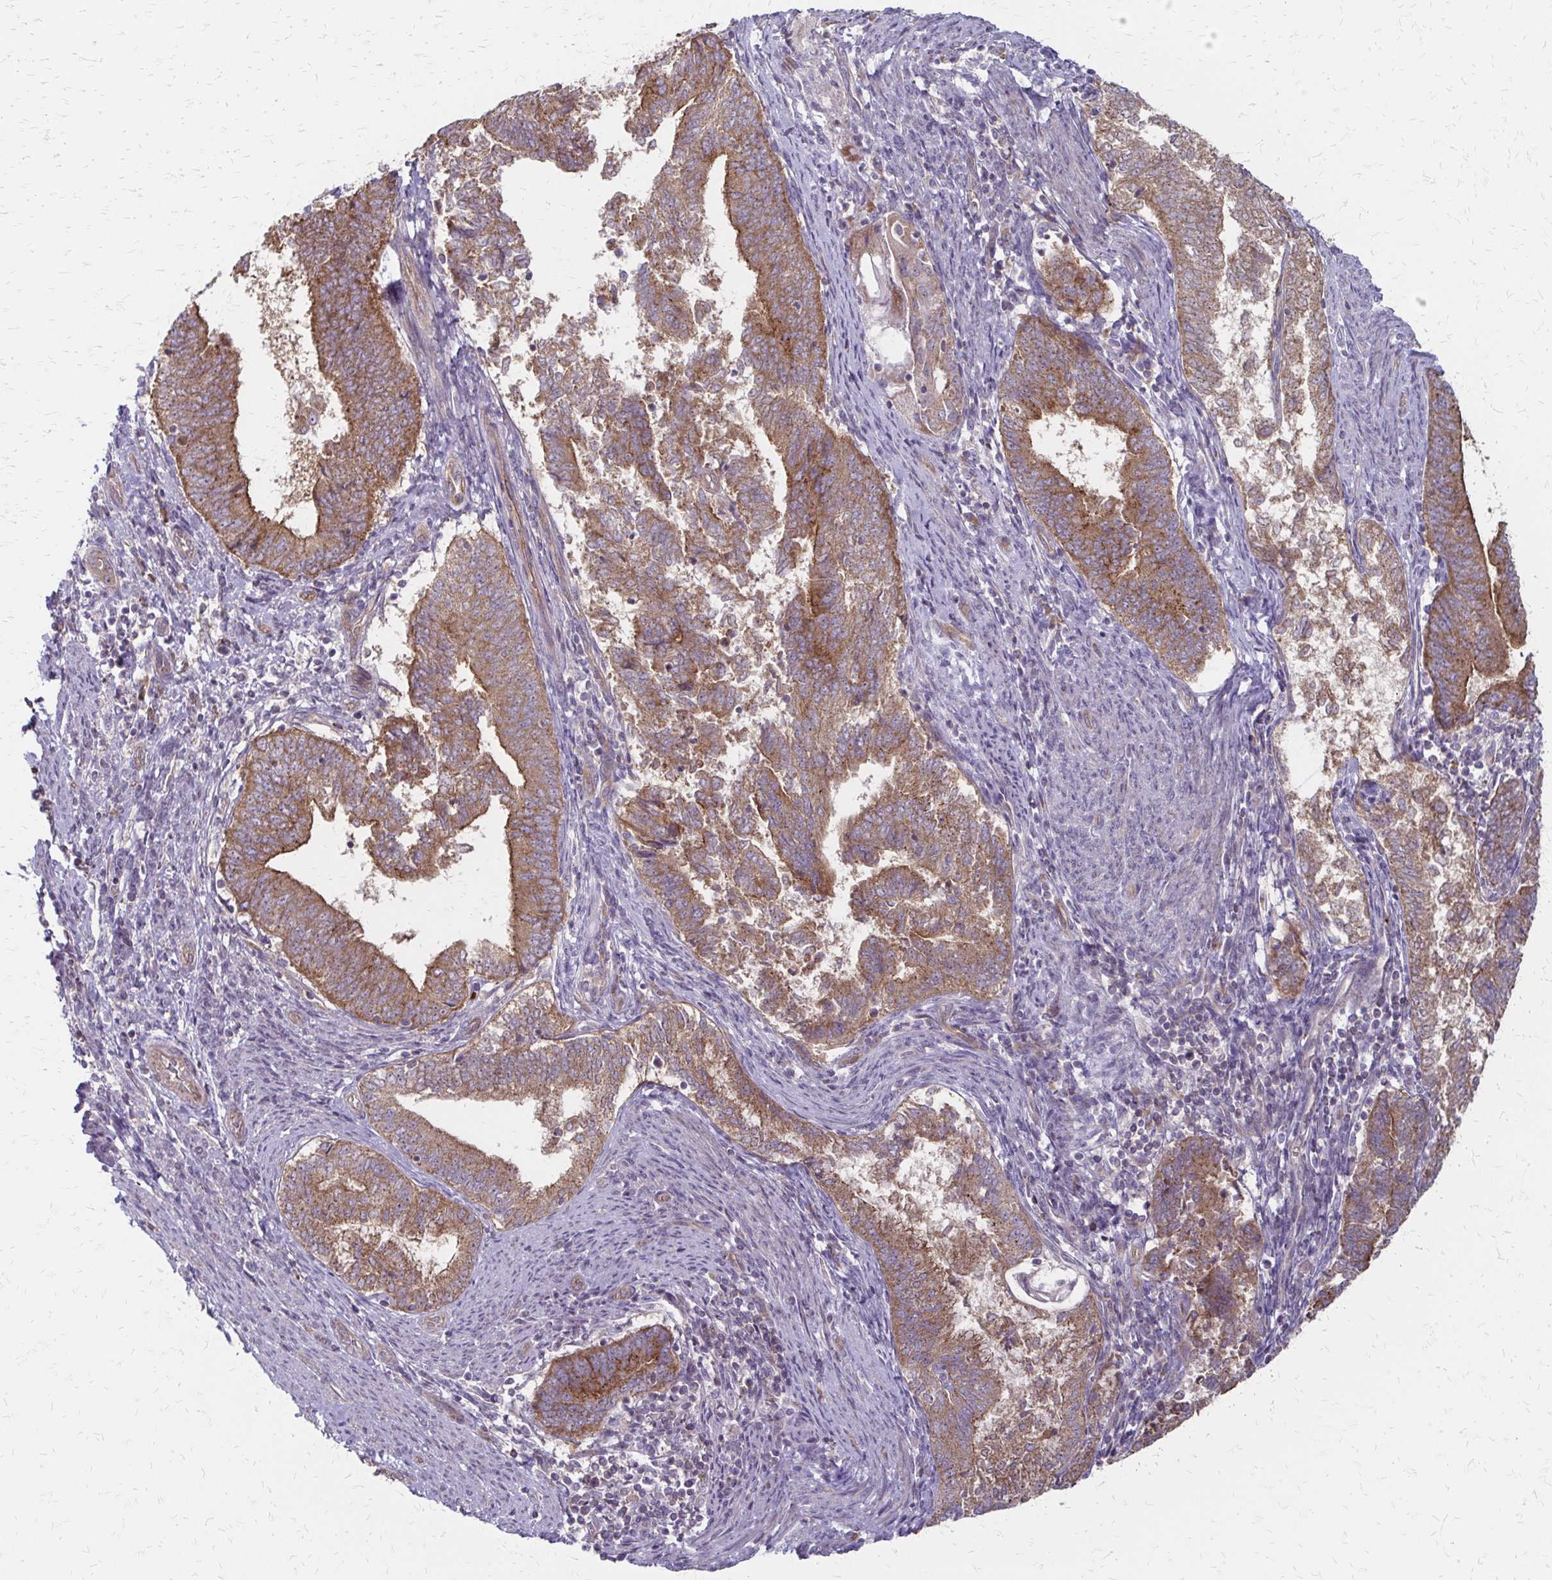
{"staining": {"intensity": "moderate", "quantity": ">75%", "location": "cytoplasmic/membranous"}, "tissue": "endometrial cancer", "cell_type": "Tumor cells", "image_type": "cancer", "snomed": [{"axis": "morphology", "description": "Adenocarcinoma, NOS"}, {"axis": "topography", "description": "Endometrium"}], "caption": "Brown immunohistochemical staining in human endometrial adenocarcinoma reveals moderate cytoplasmic/membranous expression in about >75% of tumor cells. The staining is performed using DAB brown chromogen to label protein expression. The nuclei are counter-stained blue using hematoxylin.", "gene": "ZNF383", "patient": {"sex": "female", "age": 65}}